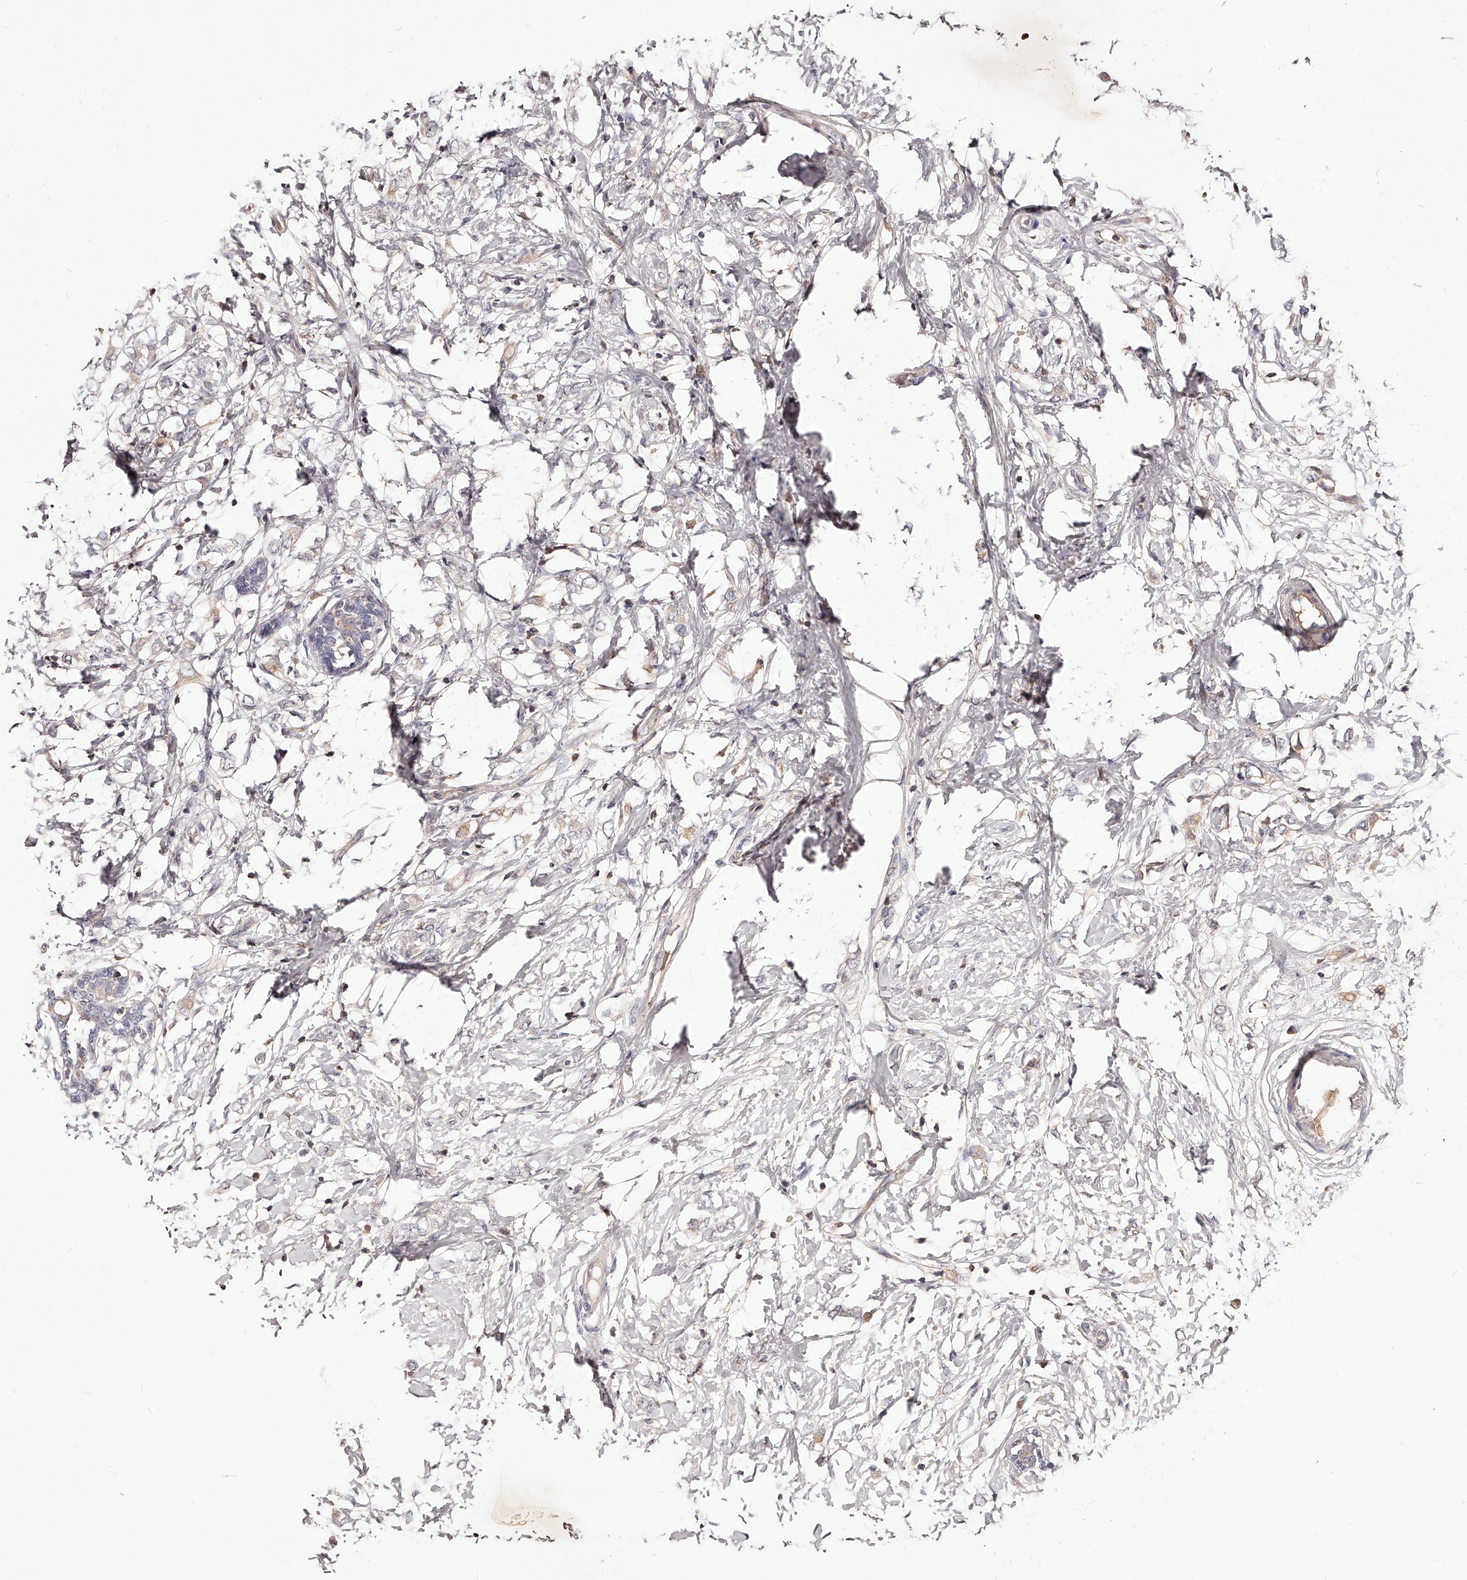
{"staining": {"intensity": "weak", "quantity": "<25%", "location": "cytoplasmic/membranous"}, "tissue": "breast cancer", "cell_type": "Tumor cells", "image_type": "cancer", "snomed": [{"axis": "morphology", "description": "Normal tissue, NOS"}, {"axis": "morphology", "description": "Lobular carcinoma"}, {"axis": "topography", "description": "Breast"}], "caption": "This is a histopathology image of immunohistochemistry (IHC) staining of breast lobular carcinoma, which shows no positivity in tumor cells.", "gene": "PHACTR1", "patient": {"sex": "female", "age": 47}}